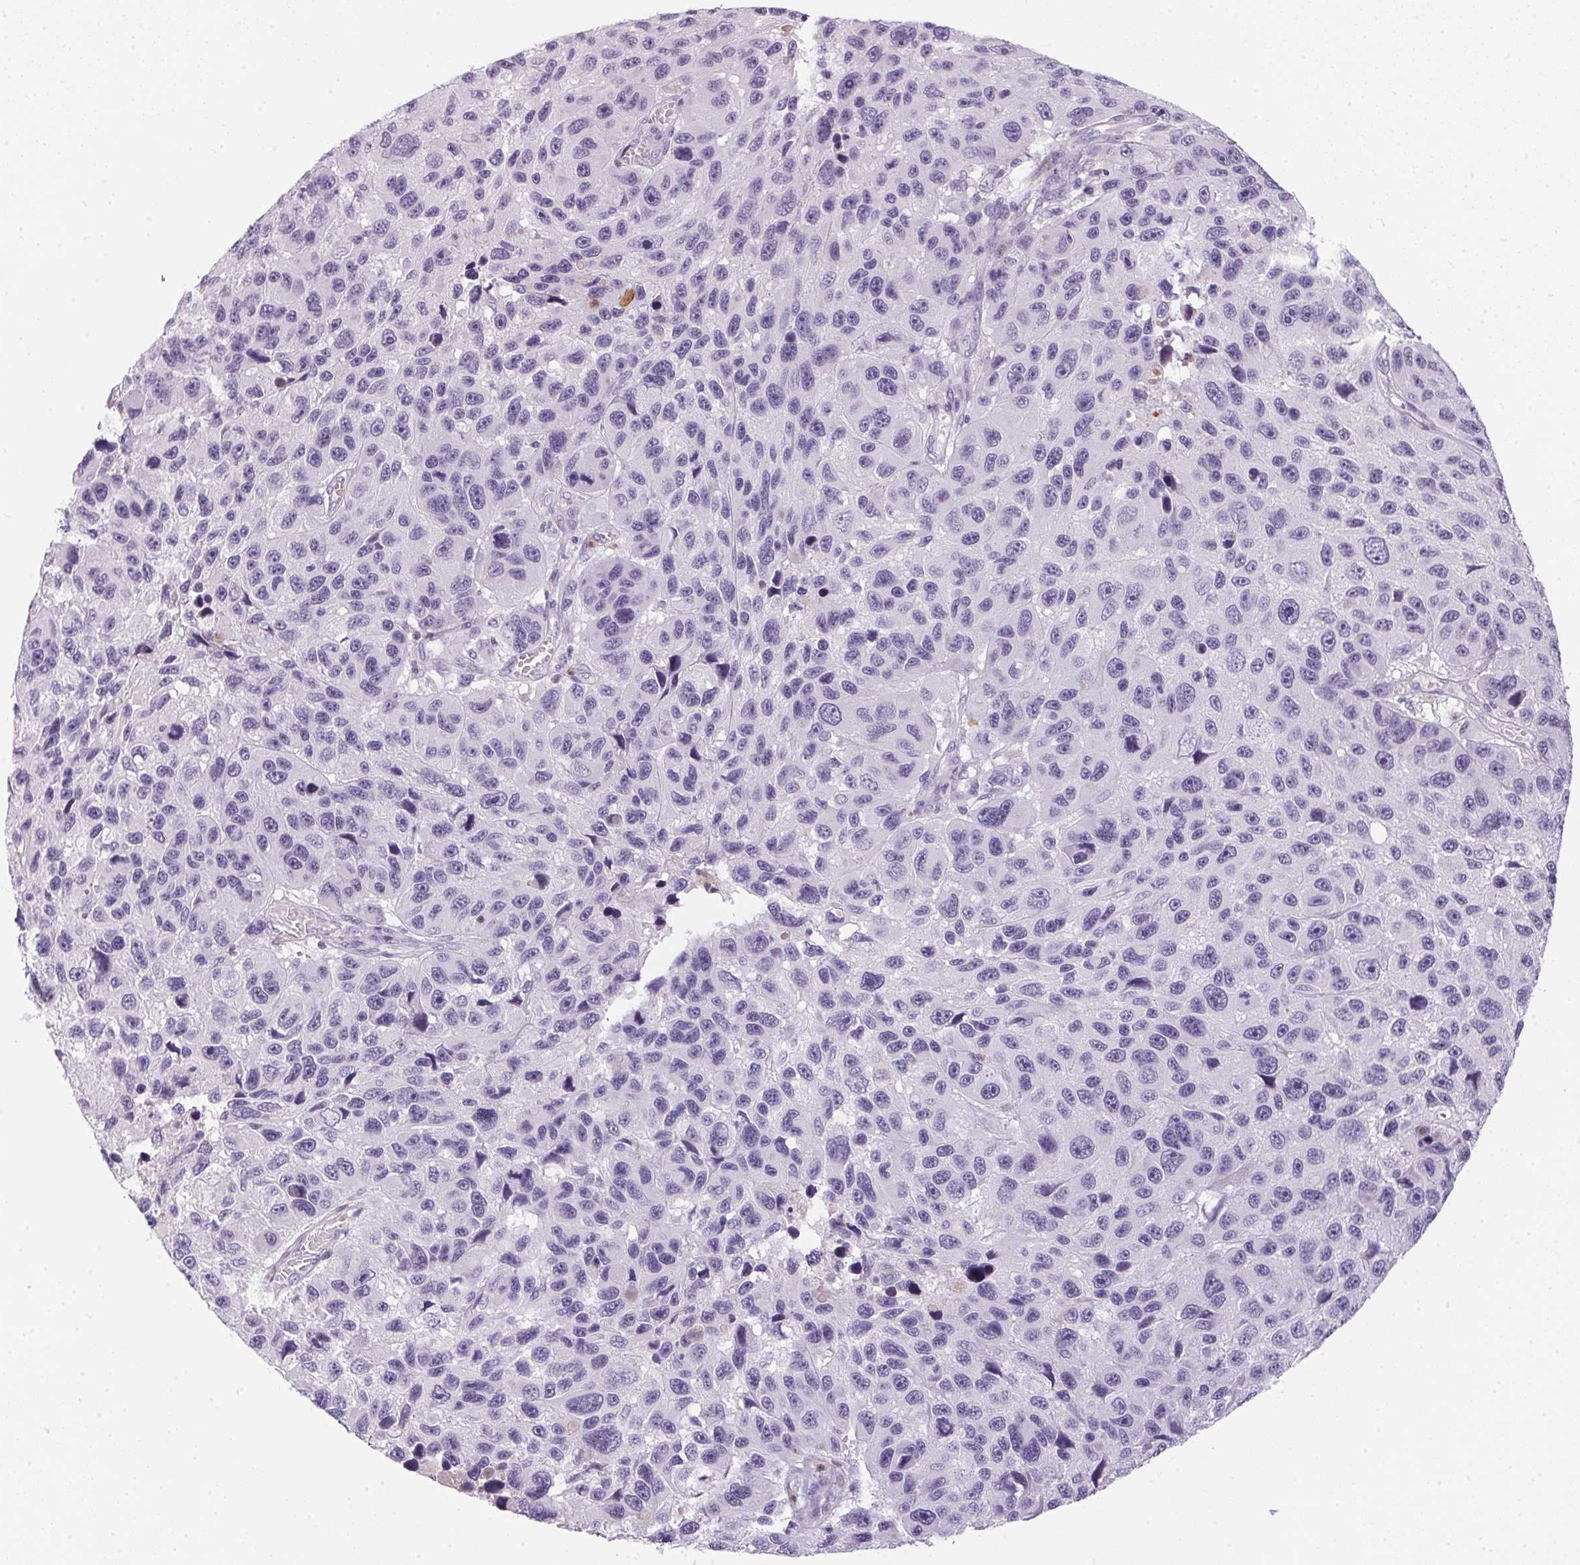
{"staining": {"intensity": "negative", "quantity": "none", "location": "none"}, "tissue": "melanoma", "cell_type": "Tumor cells", "image_type": "cancer", "snomed": [{"axis": "morphology", "description": "Malignant melanoma, NOS"}, {"axis": "topography", "description": "Skin"}], "caption": "There is no significant positivity in tumor cells of melanoma.", "gene": "ECPAS", "patient": {"sex": "male", "age": 53}}